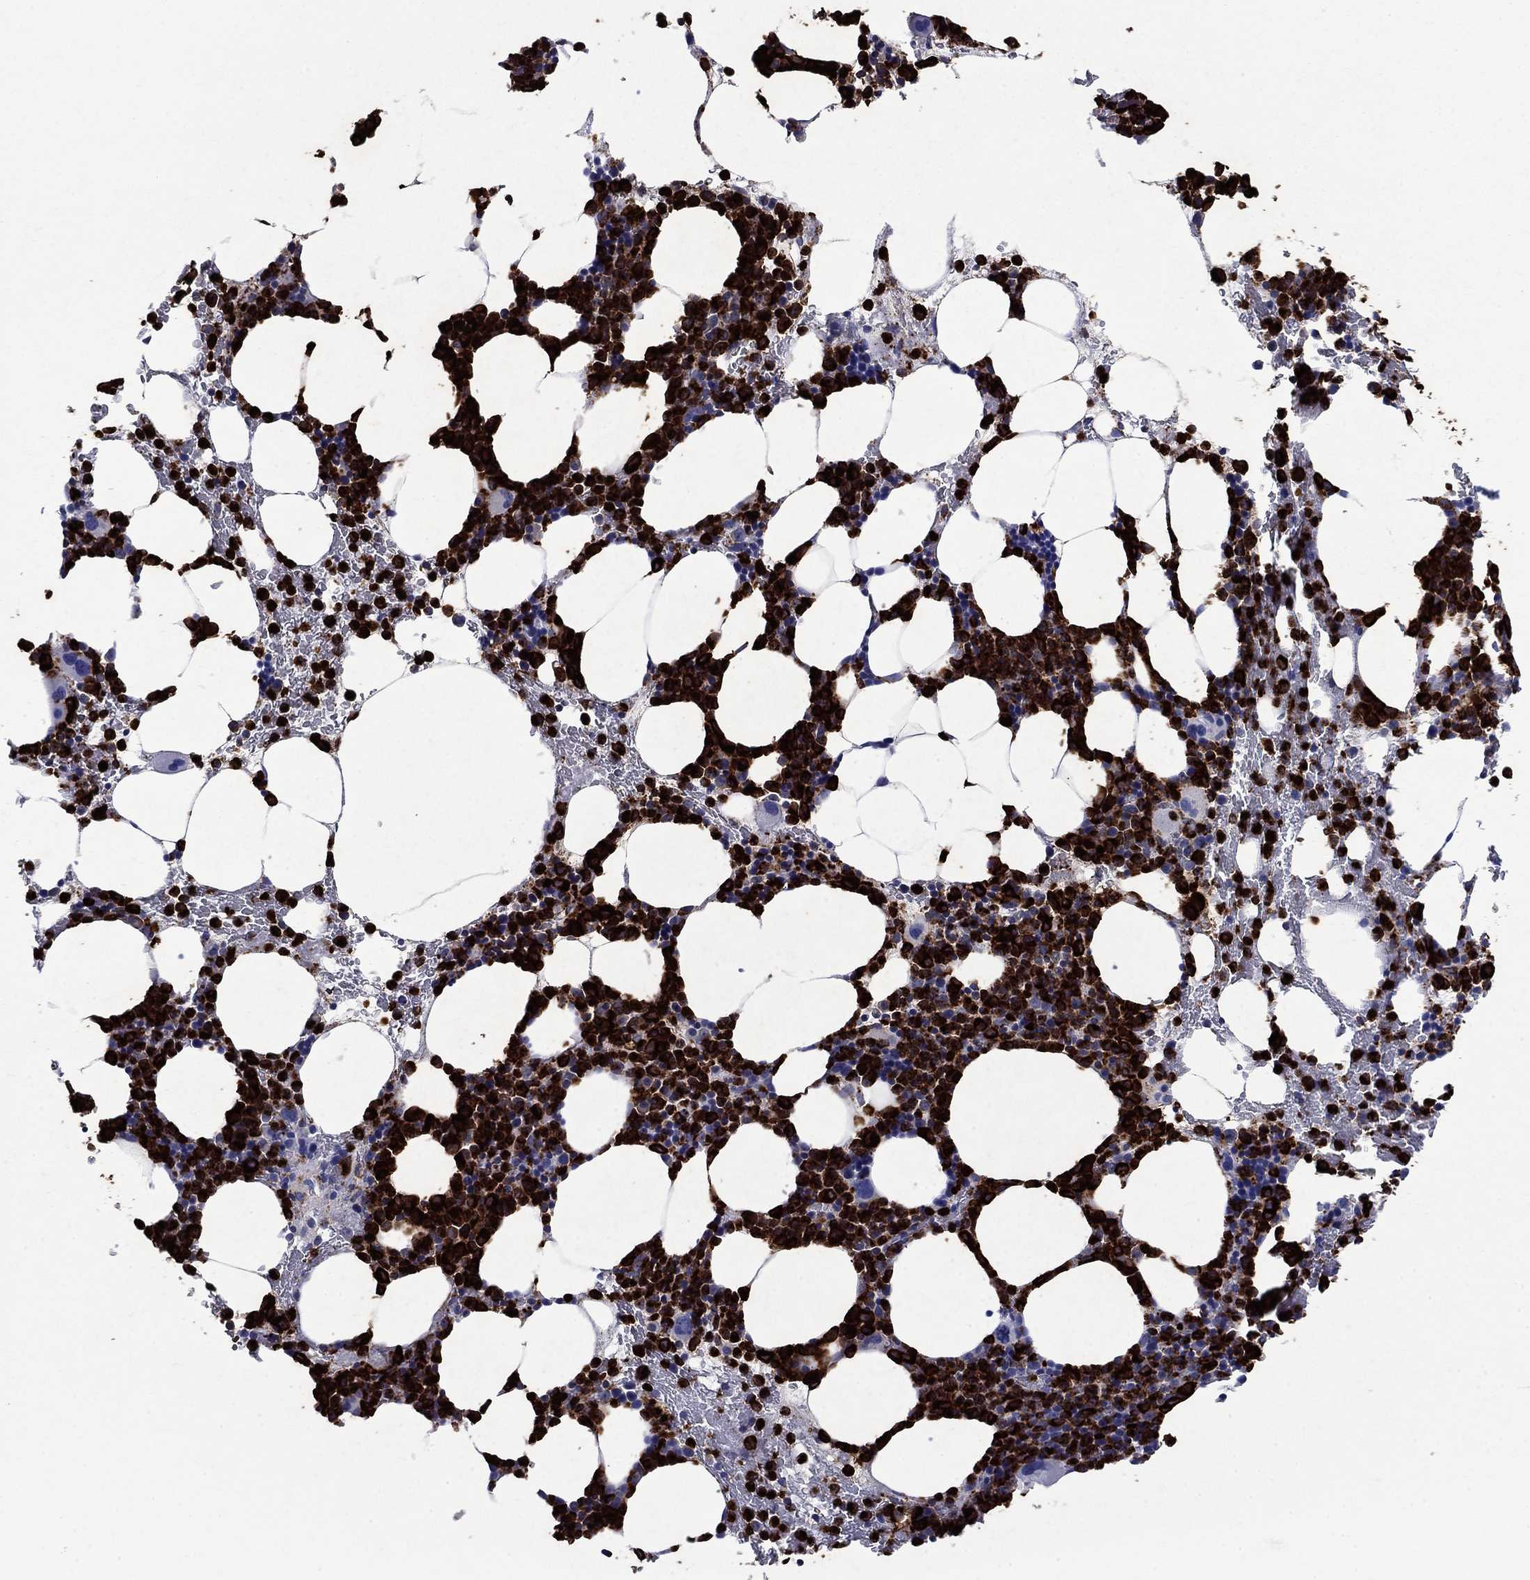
{"staining": {"intensity": "strong", "quantity": ">75%", "location": "cytoplasmic/membranous"}, "tissue": "bone marrow", "cell_type": "Hematopoietic cells", "image_type": "normal", "snomed": [{"axis": "morphology", "description": "Normal tissue, NOS"}, {"axis": "topography", "description": "Bone marrow"}], "caption": "Bone marrow stained for a protein demonstrates strong cytoplasmic/membranous positivity in hematopoietic cells. Using DAB (brown) and hematoxylin (blue) stains, captured at high magnification using brightfield microscopy.", "gene": "AZU1", "patient": {"sex": "male", "age": 83}}